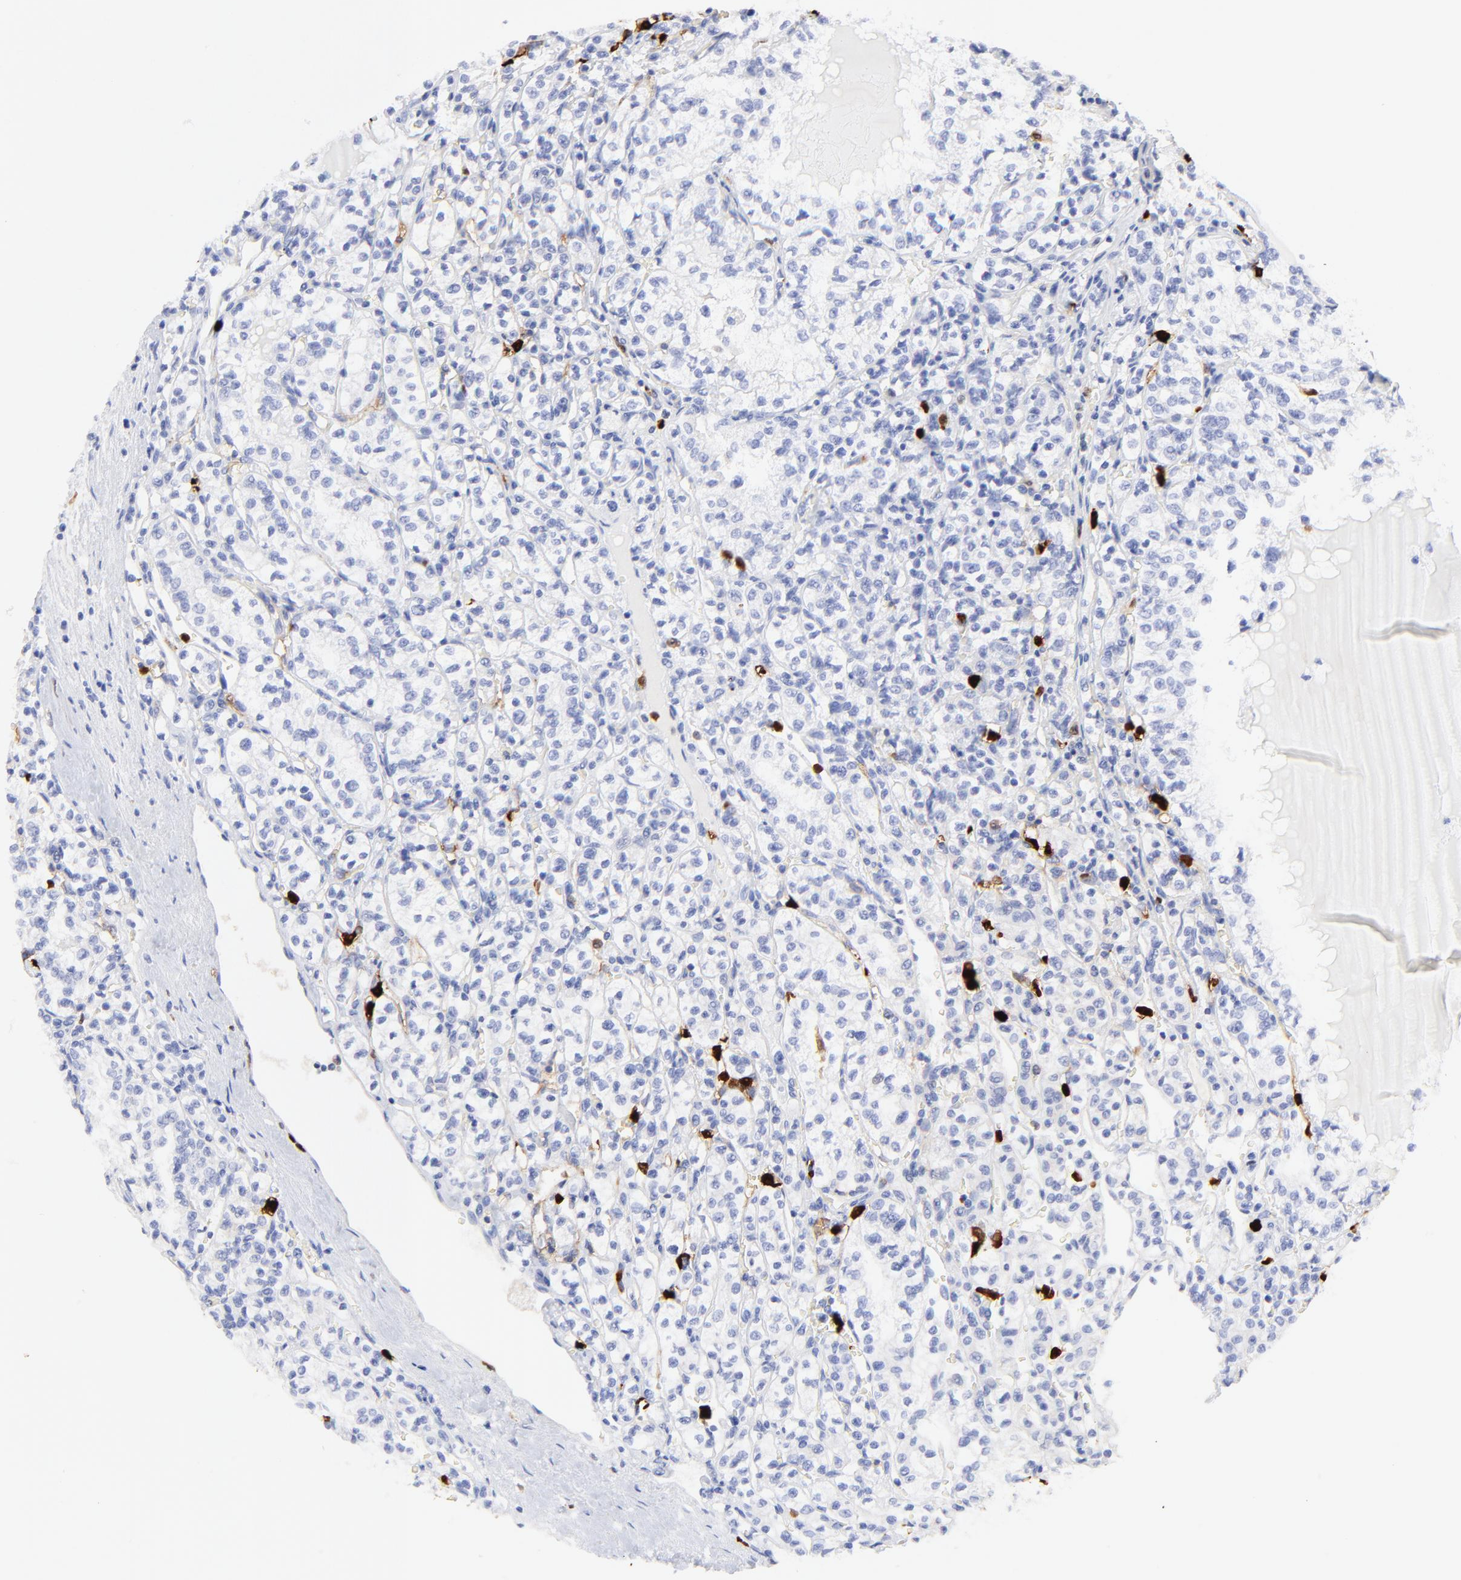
{"staining": {"intensity": "negative", "quantity": "none", "location": "none"}, "tissue": "renal cancer", "cell_type": "Tumor cells", "image_type": "cancer", "snomed": [{"axis": "morphology", "description": "Adenocarcinoma, NOS"}, {"axis": "topography", "description": "Kidney"}], "caption": "The IHC micrograph has no significant expression in tumor cells of renal adenocarcinoma tissue. (Stains: DAB immunohistochemistry with hematoxylin counter stain, Microscopy: brightfield microscopy at high magnification).", "gene": "S100A12", "patient": {"sex": "male", "age": 61}}